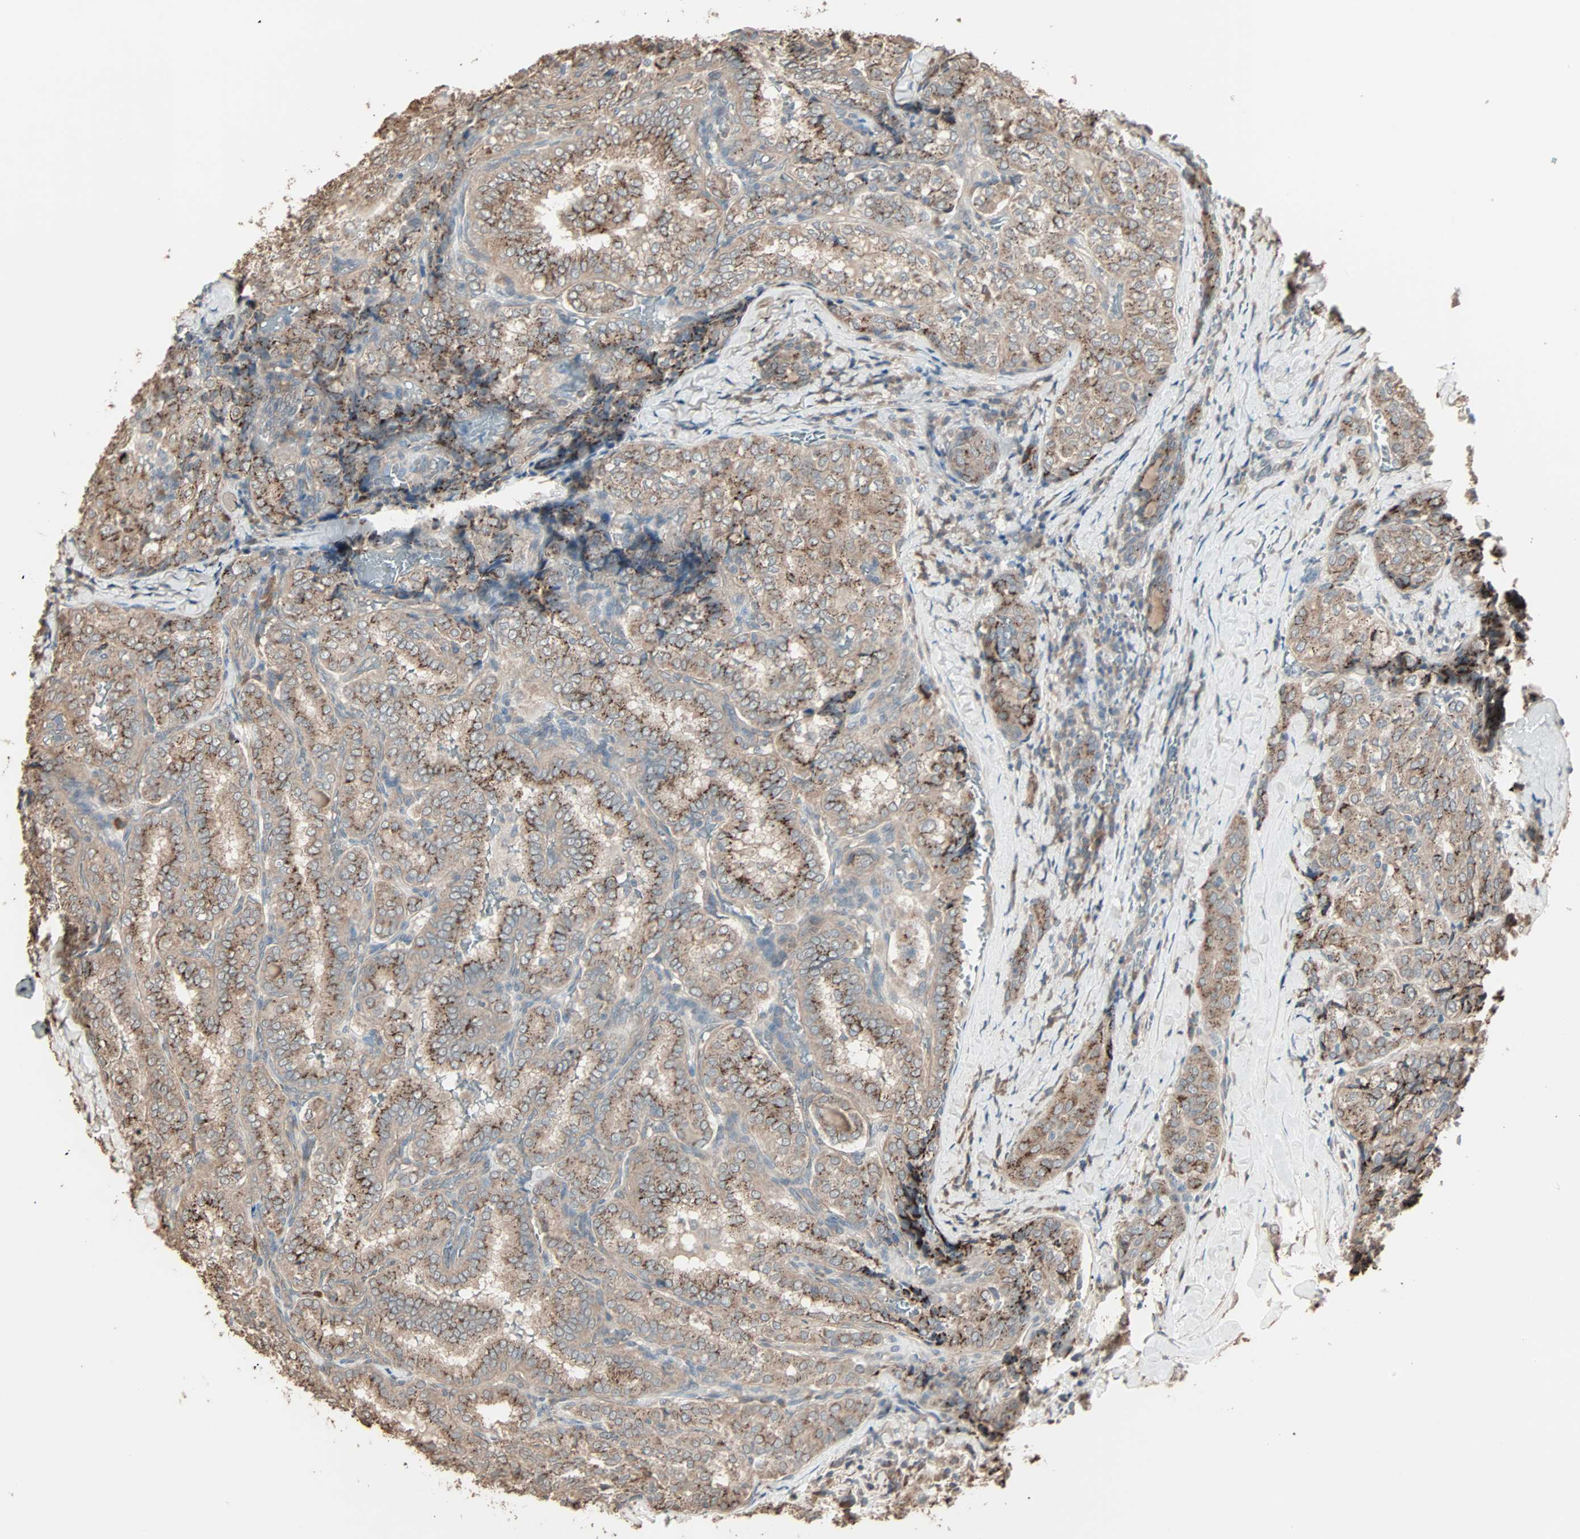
{"staining": {"intensity": "moderate", "quantity": ">75%", "location": "cytoplasmic/membranous"}, "tissue": "thyroid cancer", "cell_type": "Tumor cells", "image_type": "cancer", "snomed": [{"axis": "morphology", "description": "Normal tissue, NOS"}, {"axis": "morphology", "description": "Papillary adenocarcinoma, NOS"}, {"axis": "topography", "description": "Thyroid gland"}], "caption": "Brown immunohistochemical staining in human thyroid cancer demonstrates moderate cytoplasmic/membranous staining in approximately >75% of tumor cells.", "gene": "GALNT3", "patient": {"sex": "female", "age": 30}}